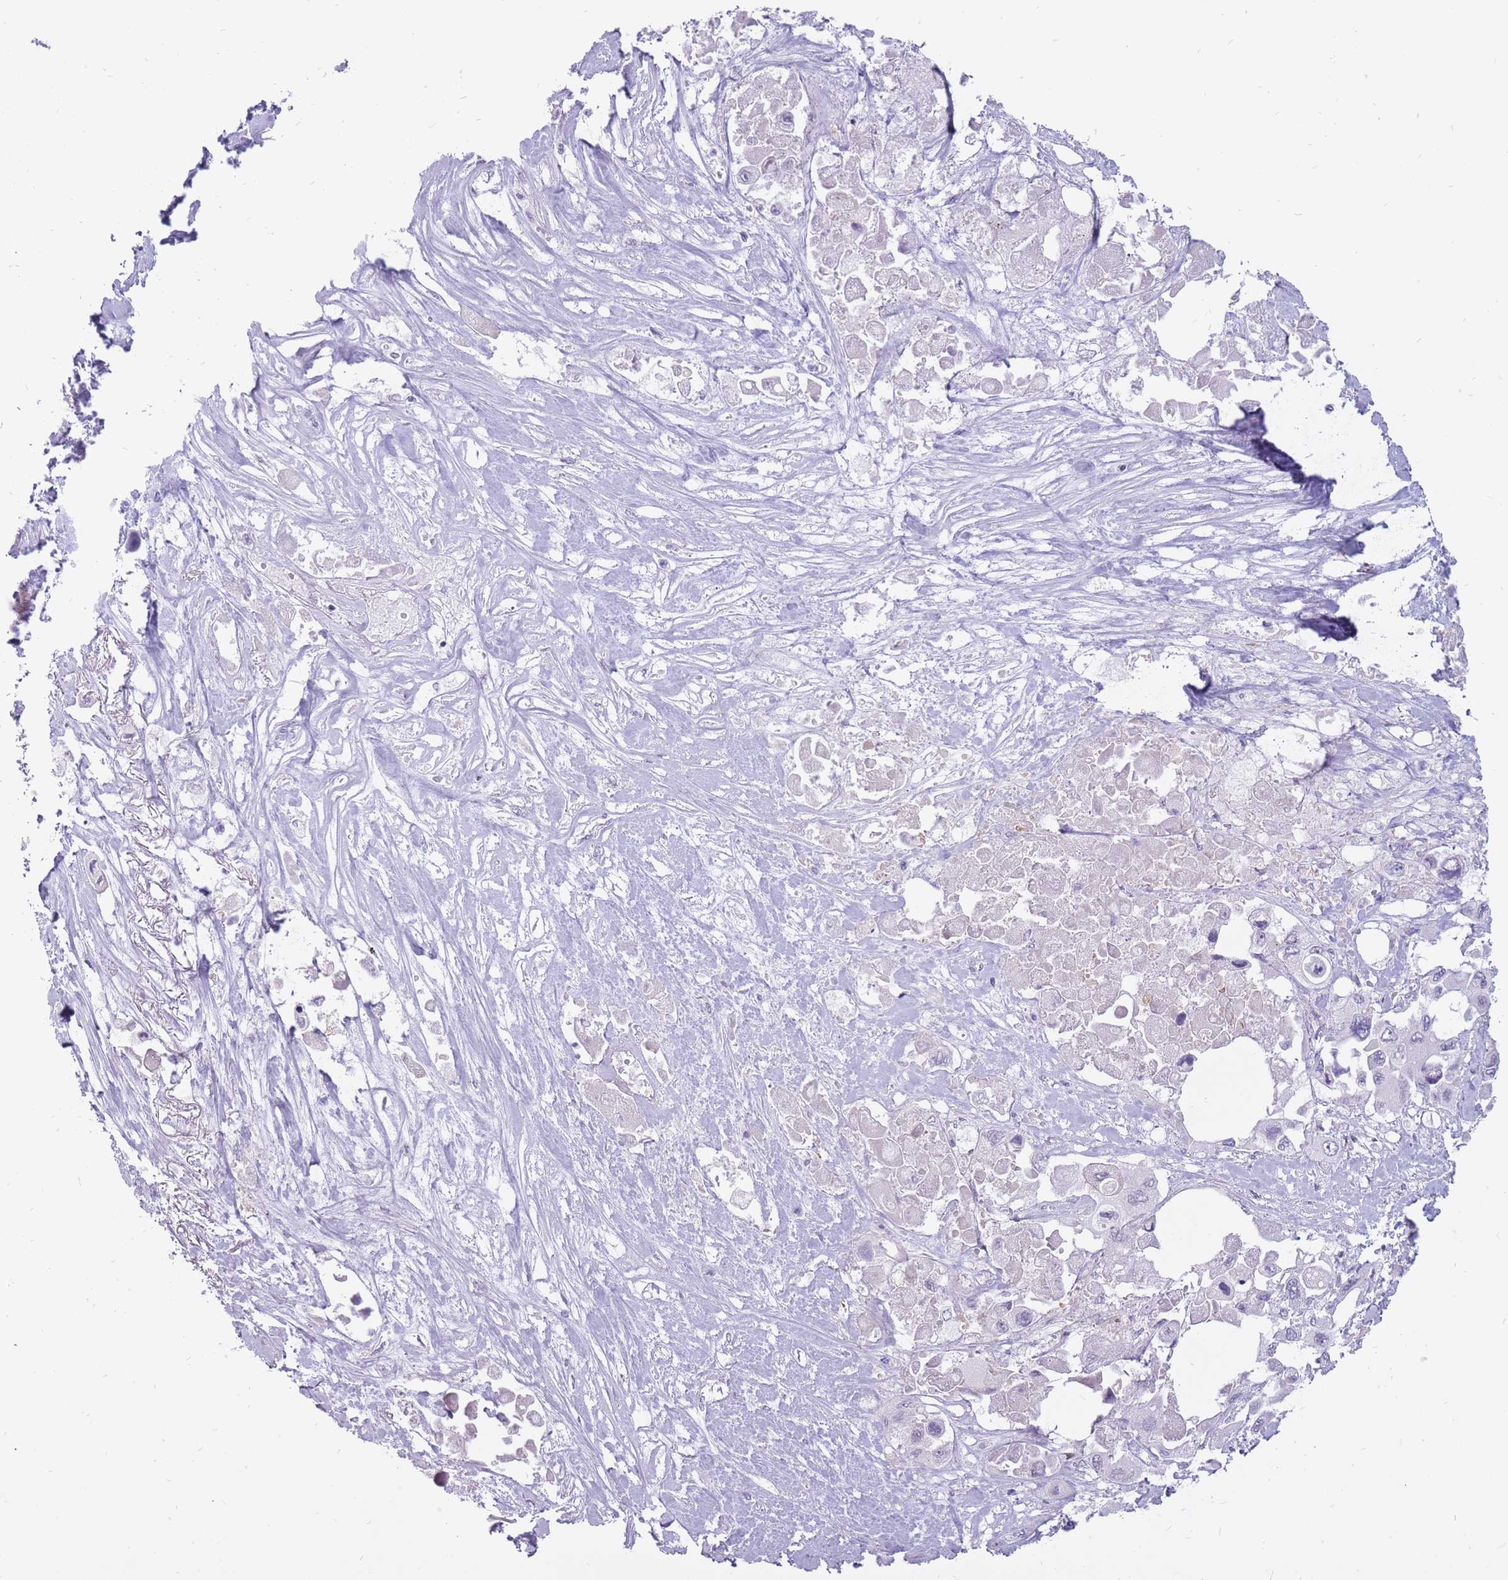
{"staining": {"intensity": "negative", "quantity": "none", "location": "none"}, "tissue": "pancreatic cancer", "cell_type": "Tumor cells", "image_type": "cancer", "snomed": [{"axis": "morphology", "description": "Adenocarcinoma, NOS"}, {"axis": "topography", "description": "Pancreas"}], "caption": "Pancreatic cancer (adenocarcinoma) was stained to show a protein in brown. There is no significant staining in tumor cells.", "gene": "POMZP3", "patient": {"sex": "male", "age": 92}}